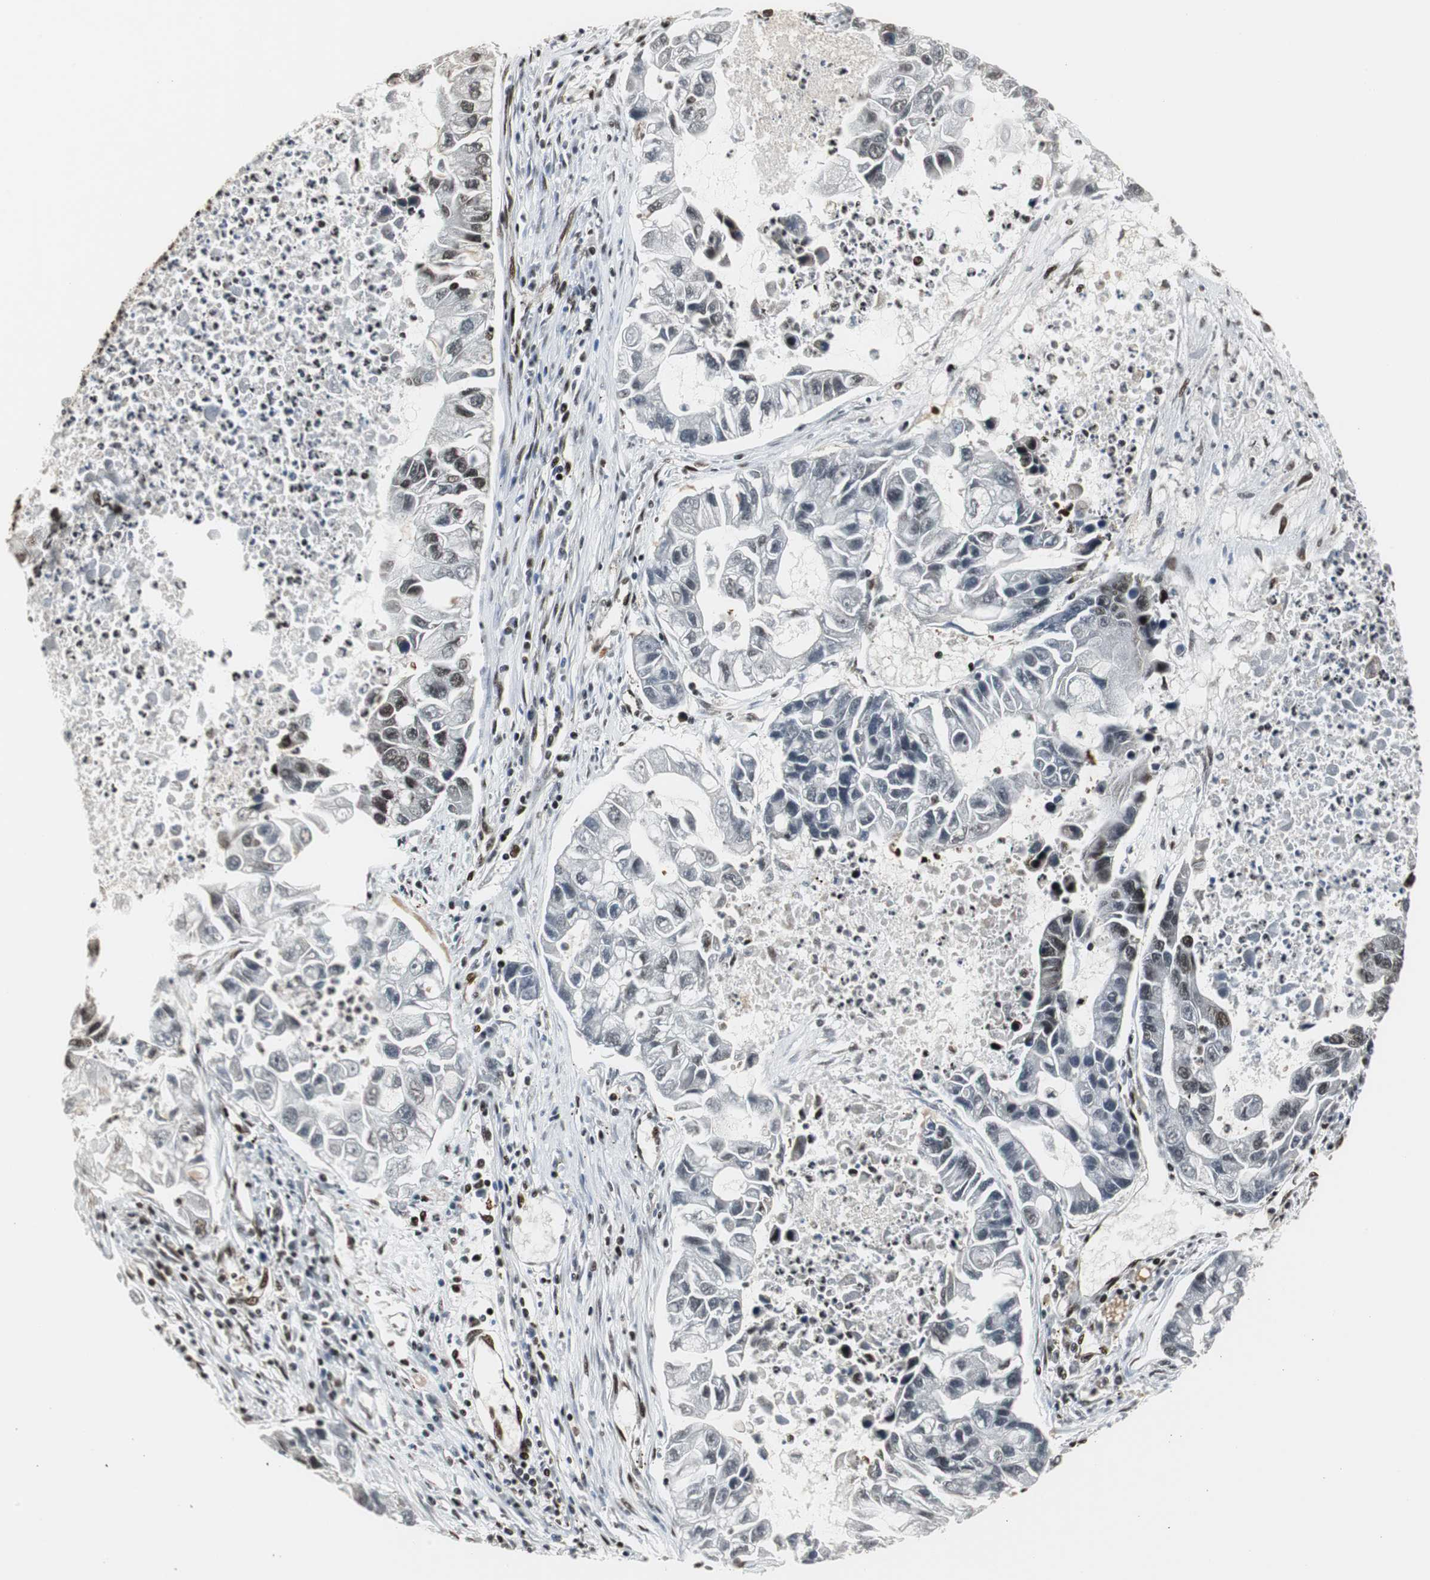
{"staining": {"intensity": "moderate", "quantity": "<25%", "location": "nuclear"}, "tissue": "lung cancer", "cell_type": "Tumor cells", "image_type": "cancer", "snomed": [{"axis": "morphology", "description": "Adenocarcinoma, NOS"}, {"axis": "topography", "description": "Lung"}], "caption": "Lung adenocarcinoma stained with a protein marker shows moderate staining in tumor cells.", "gene": "PARN", "patient": {"sex": "female", "age": 51}}